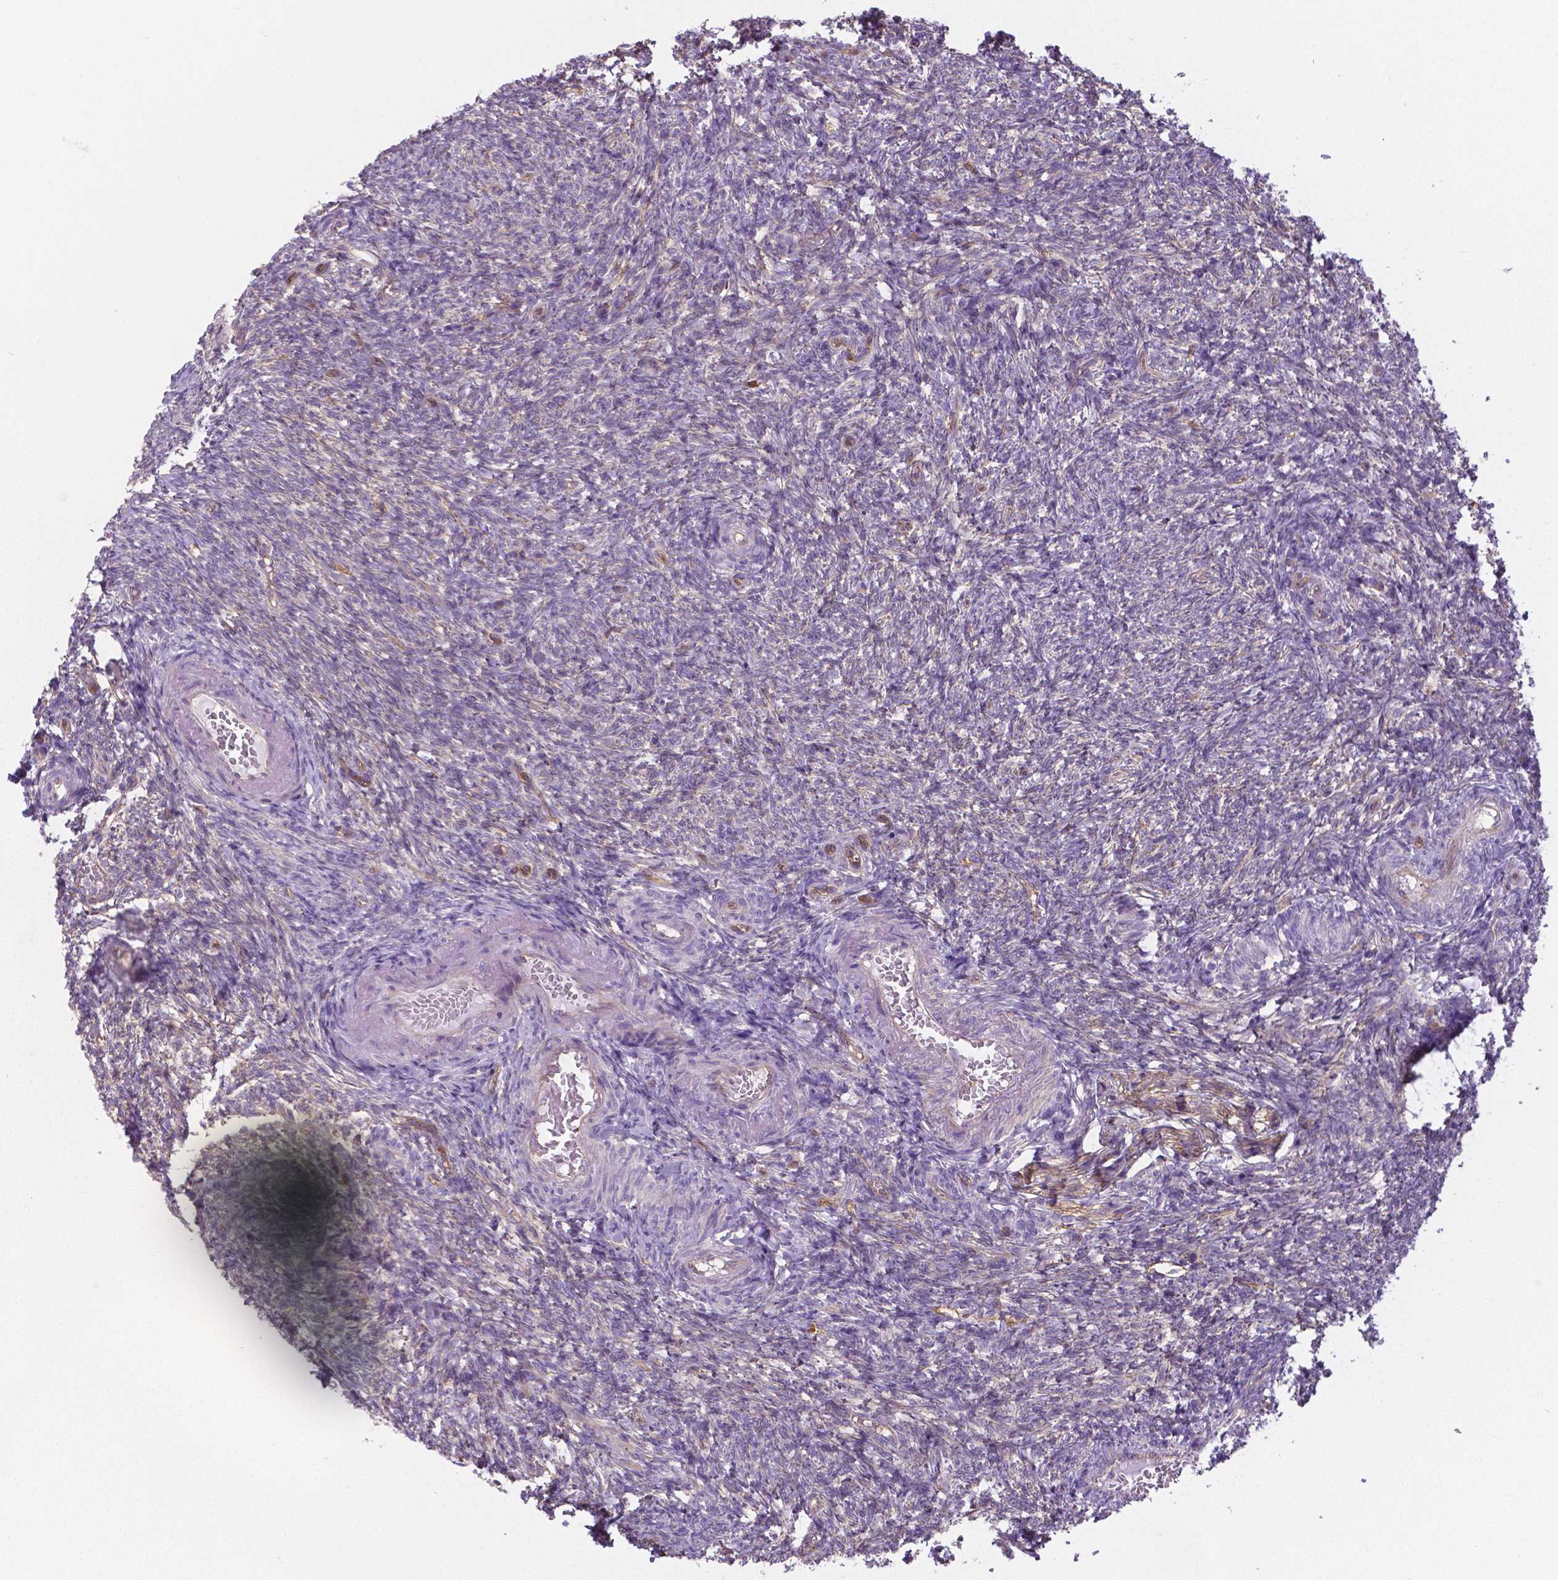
{"staining": {"intensity": "moderate", "quantity": "<25%", "location": "cytoplasmic/membranous"}, "tissue": "ovary", "cell_type": "Follicle cells", "image_type": "normal", "snomed": [{"axis": "morphology", "description": "Normal tissue, NOS"}, {"axis": "topography", "description": "Ovary"}], "caption": "DAB (3,3'-diaminobenzidine) immunohistochemical staining of unremarkable ovary displays moderate cytoplasmic/membranous protein staining in approximately <25% of follicle cells. (DAB (3,3'-diaminobenzidine) IHC with brightfield microscopy, high magnification).", "gene": "CRMP1", "patient": {"sex": "female", "age": 39}}